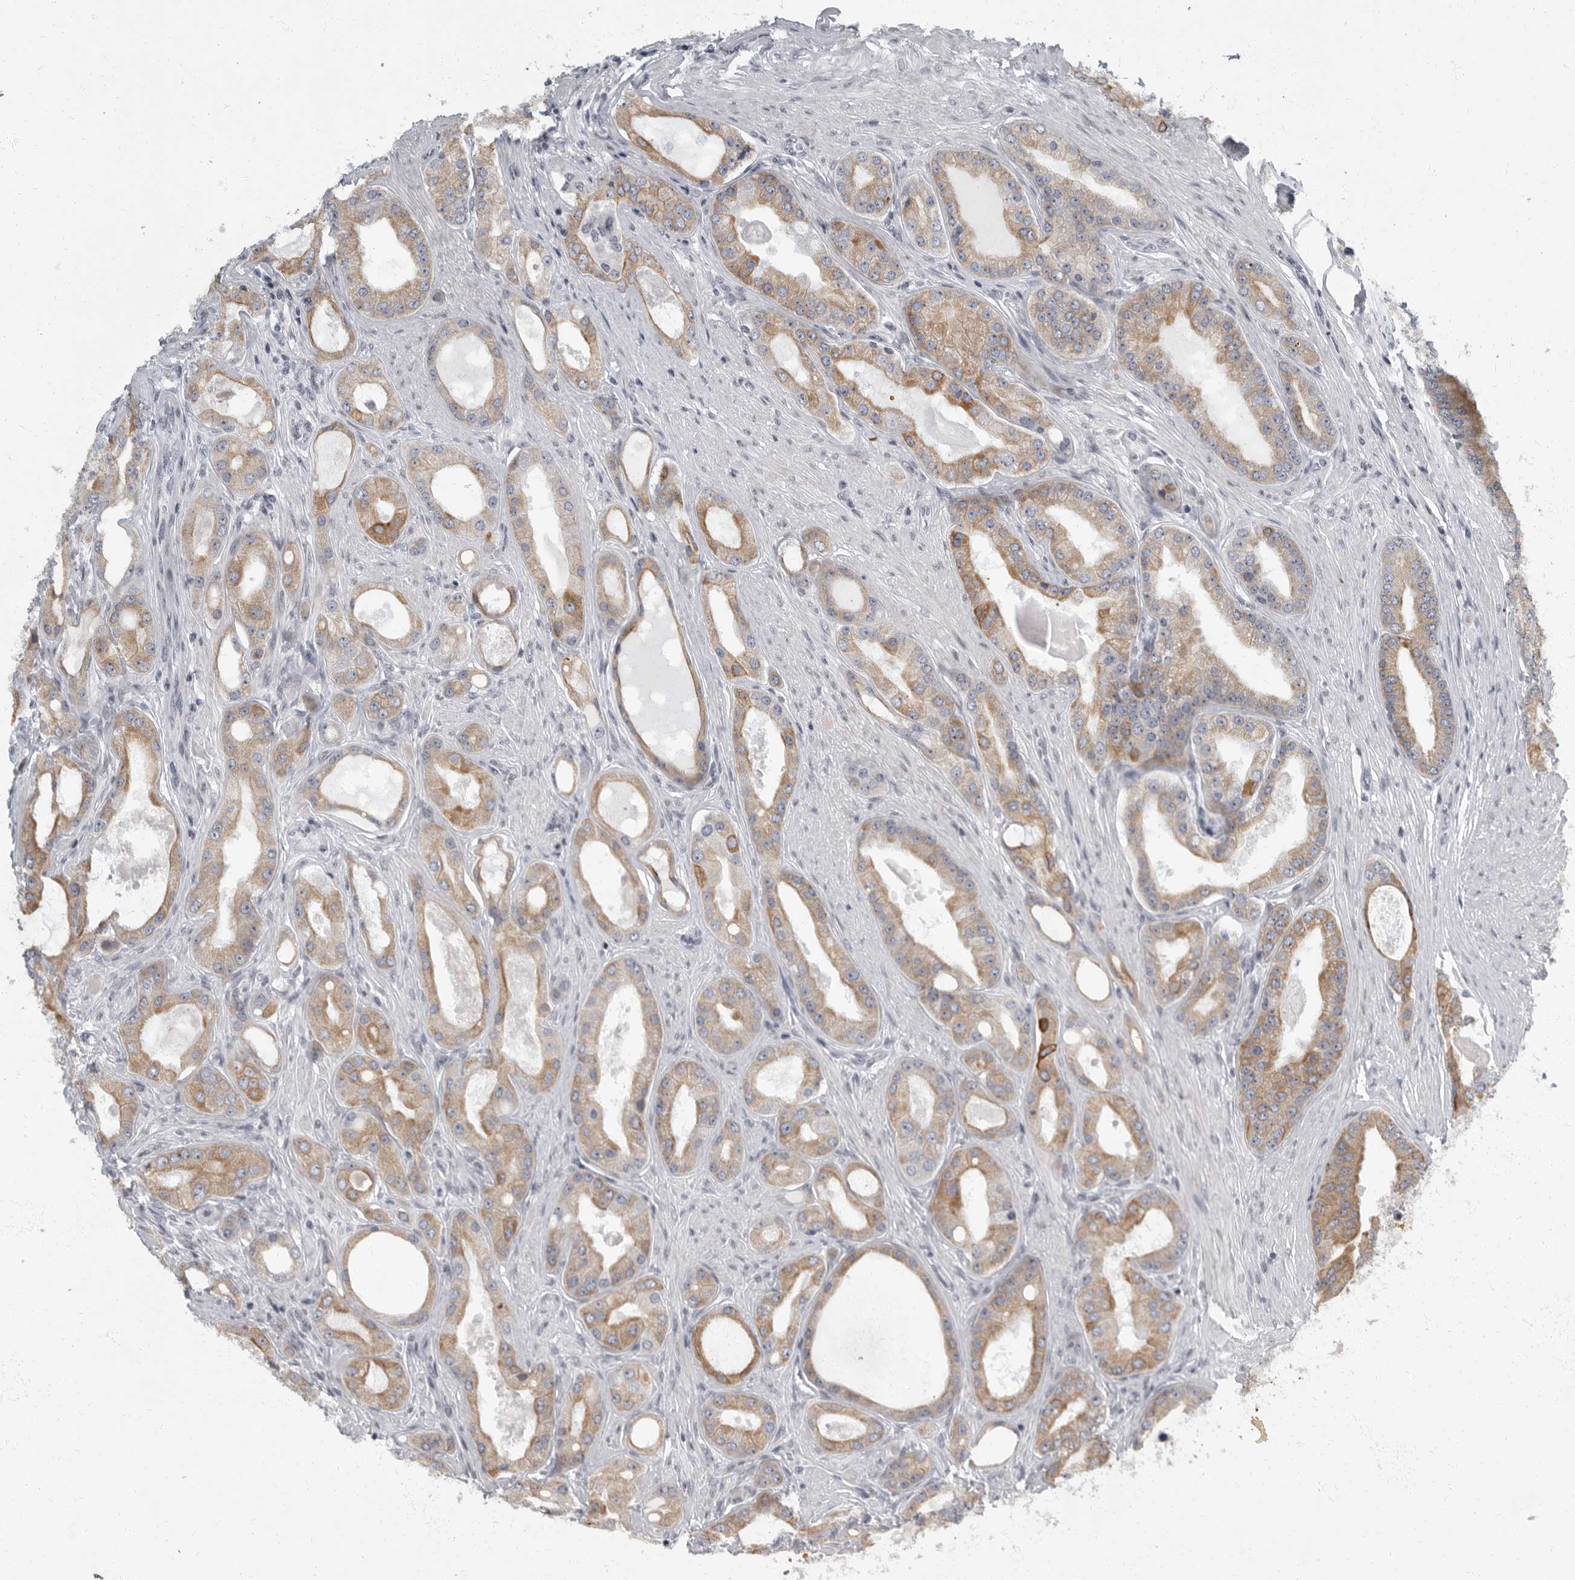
{"staining": {"intensity": "moderate", "quantity": ">75%", "location": "cytoplasmic/membranous"}, "tissue": "prostate cancer", "cell_type": "Tumor cells", "image_type": "cancer", "snomed": [{"axis": "morphology", "description": "Adenocarcinoma, High grade"}, {"axis": "topography", "description": "Prostate"}], "caption": "A micrograph of human prostate cancer stained for a protein demonstrates moderate cytoplasmic/membranous brown staining in tumor cells.", "gene": "EVI5", "patient": {"sex": "male", "age": 60}}